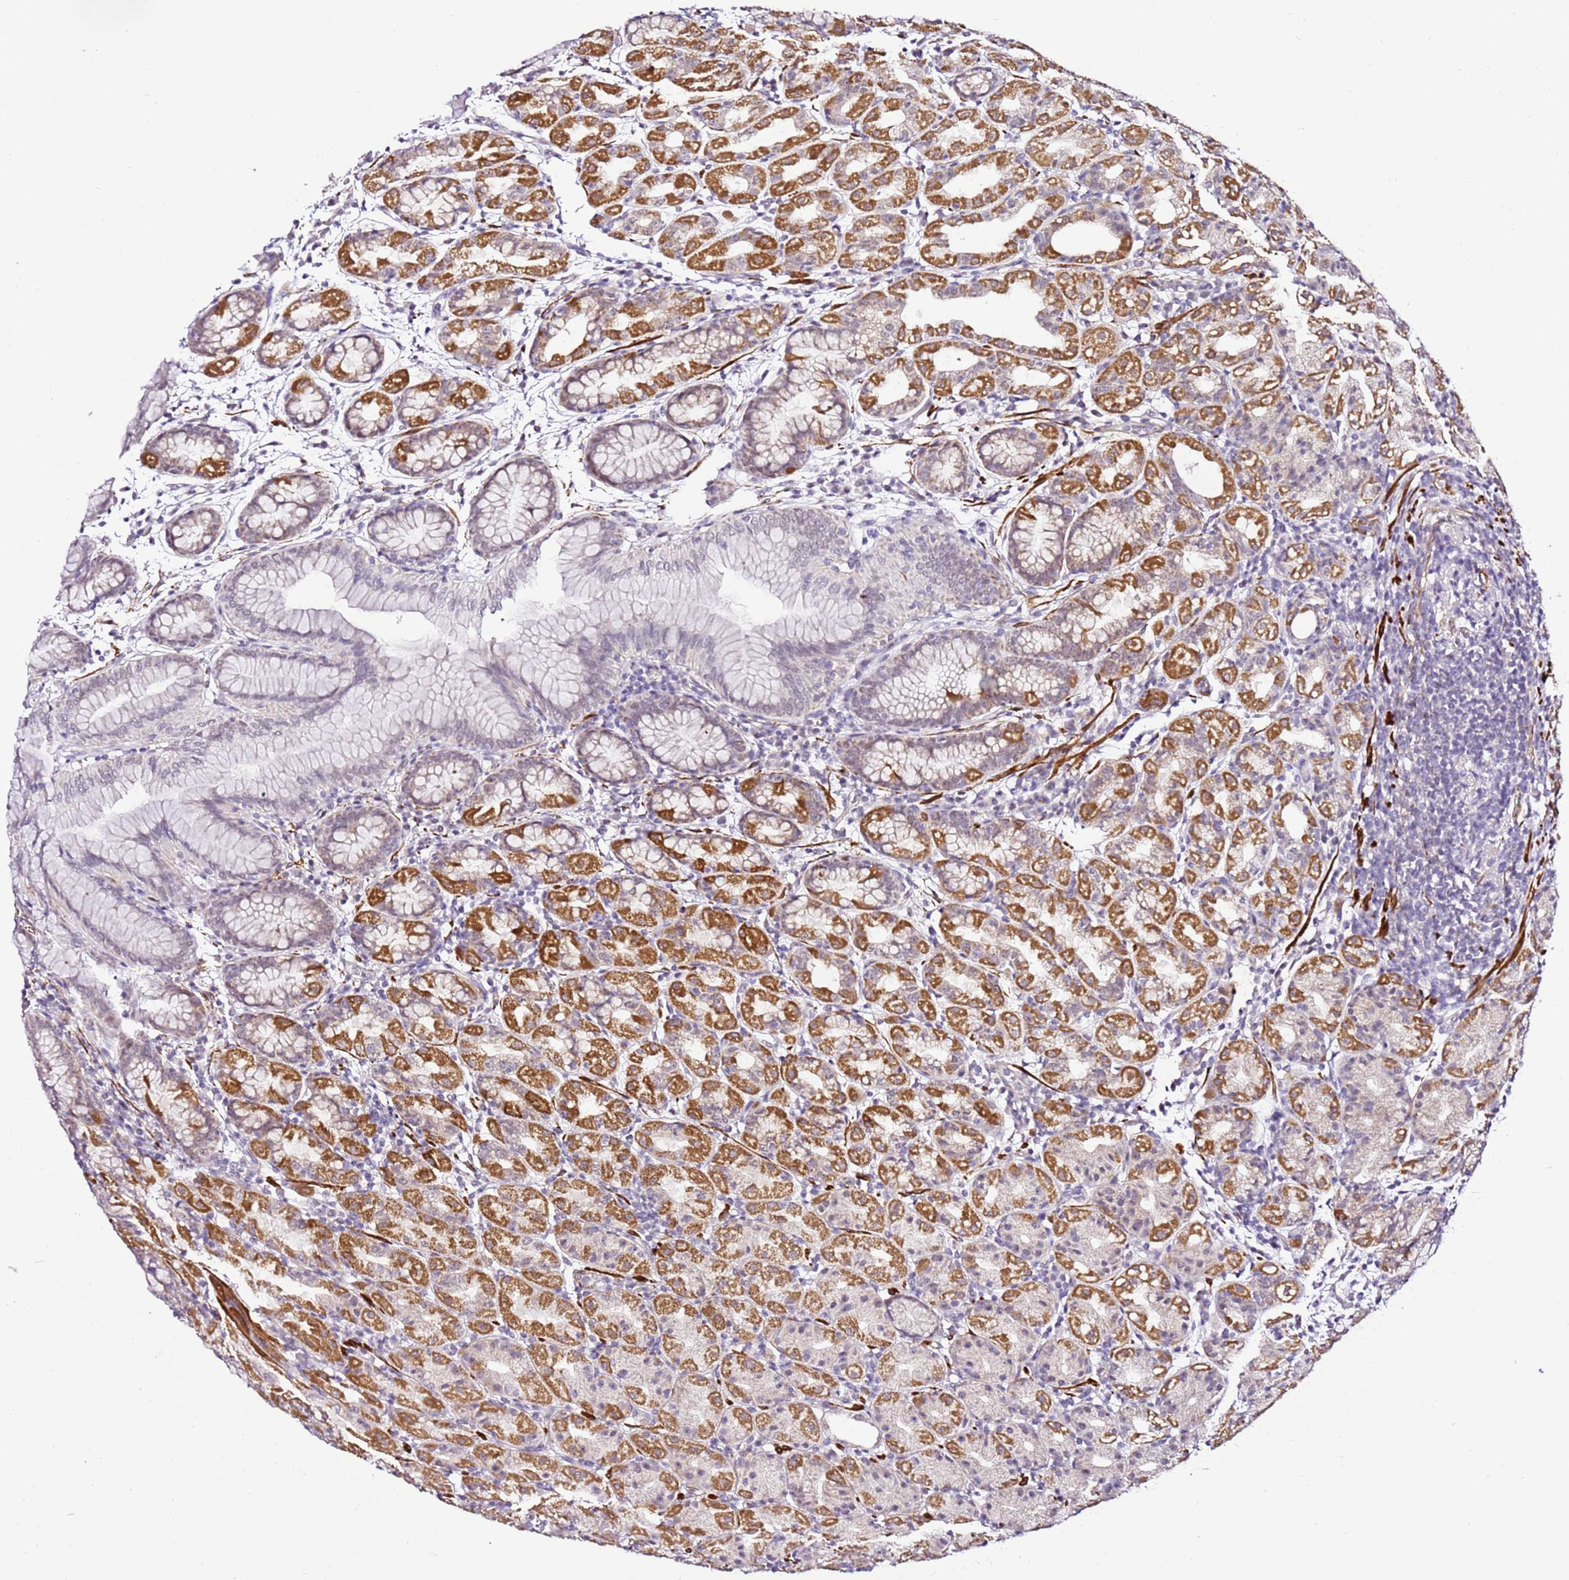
{"staining": {"intensity": "strong", "quantity": "25%-75%", "location": "cytoplasmic/membranous"}, "tissue": "stomach", "cell_type": "Glandular cells", "image_type": "normal", "snomed": [{"axis": "morphology", "description": "Normal tissue, NOS"}, {"axis": "topography", "description": "Stomach"}], "caption": "This is a micrograph of IHC staining of unremarkable stomach, which shows strong expression in the cytoplasmic/membranous of glandular cells.", "gene": "SMIM4", "patient": {"sex": "female", "age": 79}}